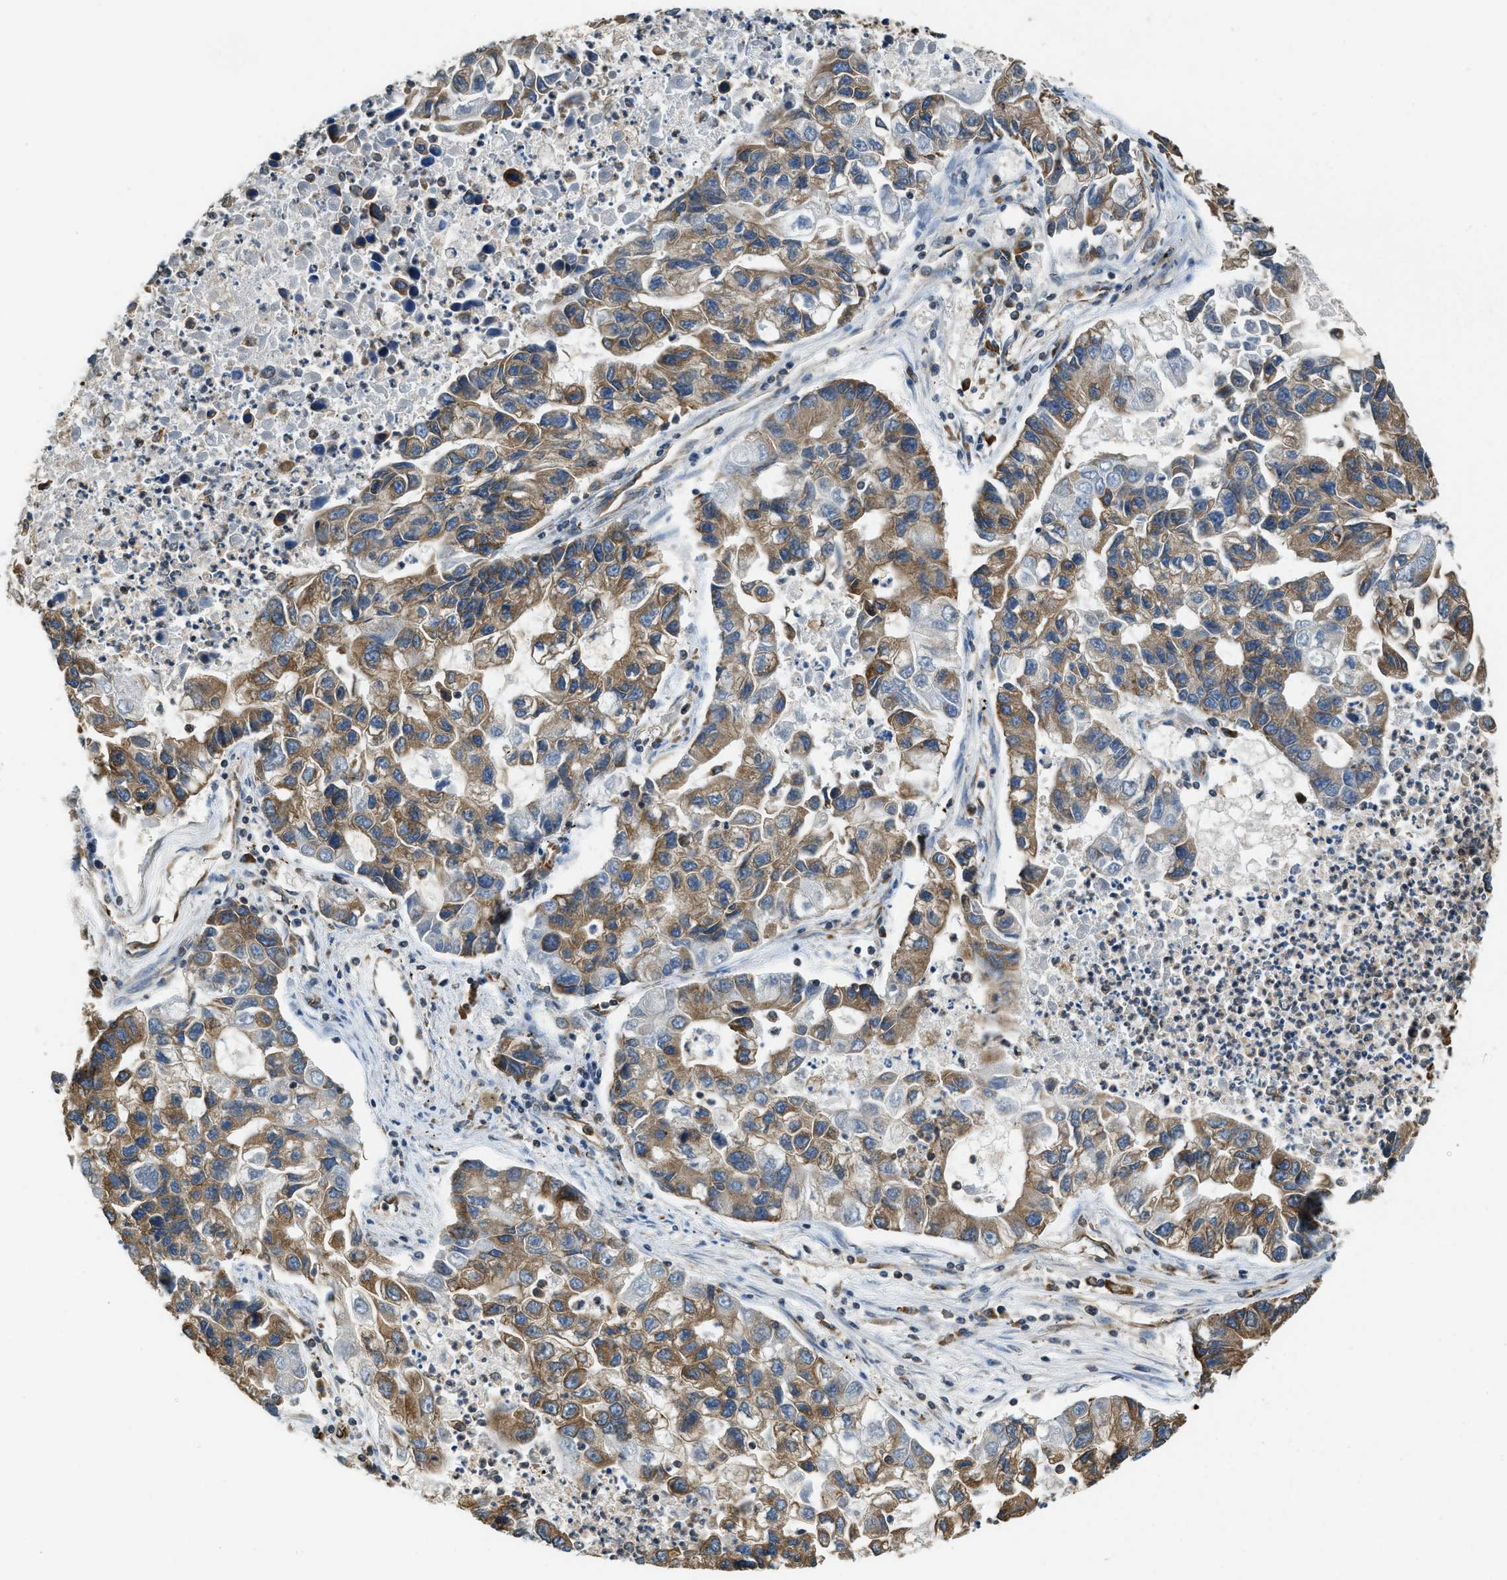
{"staining": {"intensity": "moderate", "quantity": ">75%", "location": "cytoplasmic/membranous"}, "tissue": "lung cancer", "cell_type": "Tumor cells", "image_type": "cancer", "snomed": [{"axis": "morphology", "description": "Adenocarcinoma, NOS"}, {"axis": "topography", "description": "Lung"}], "caption": "Immunohistochemistry photomicrograph of lung cancer (adenocarcinoma) stained for a protein (brown), which demonstrates medium levels of moderate cytoplasmic/membranous positivity in approximately >75% of tumor cells.", "gene": "BCAP31", "patient": {"sex": "female", "age": 51}}